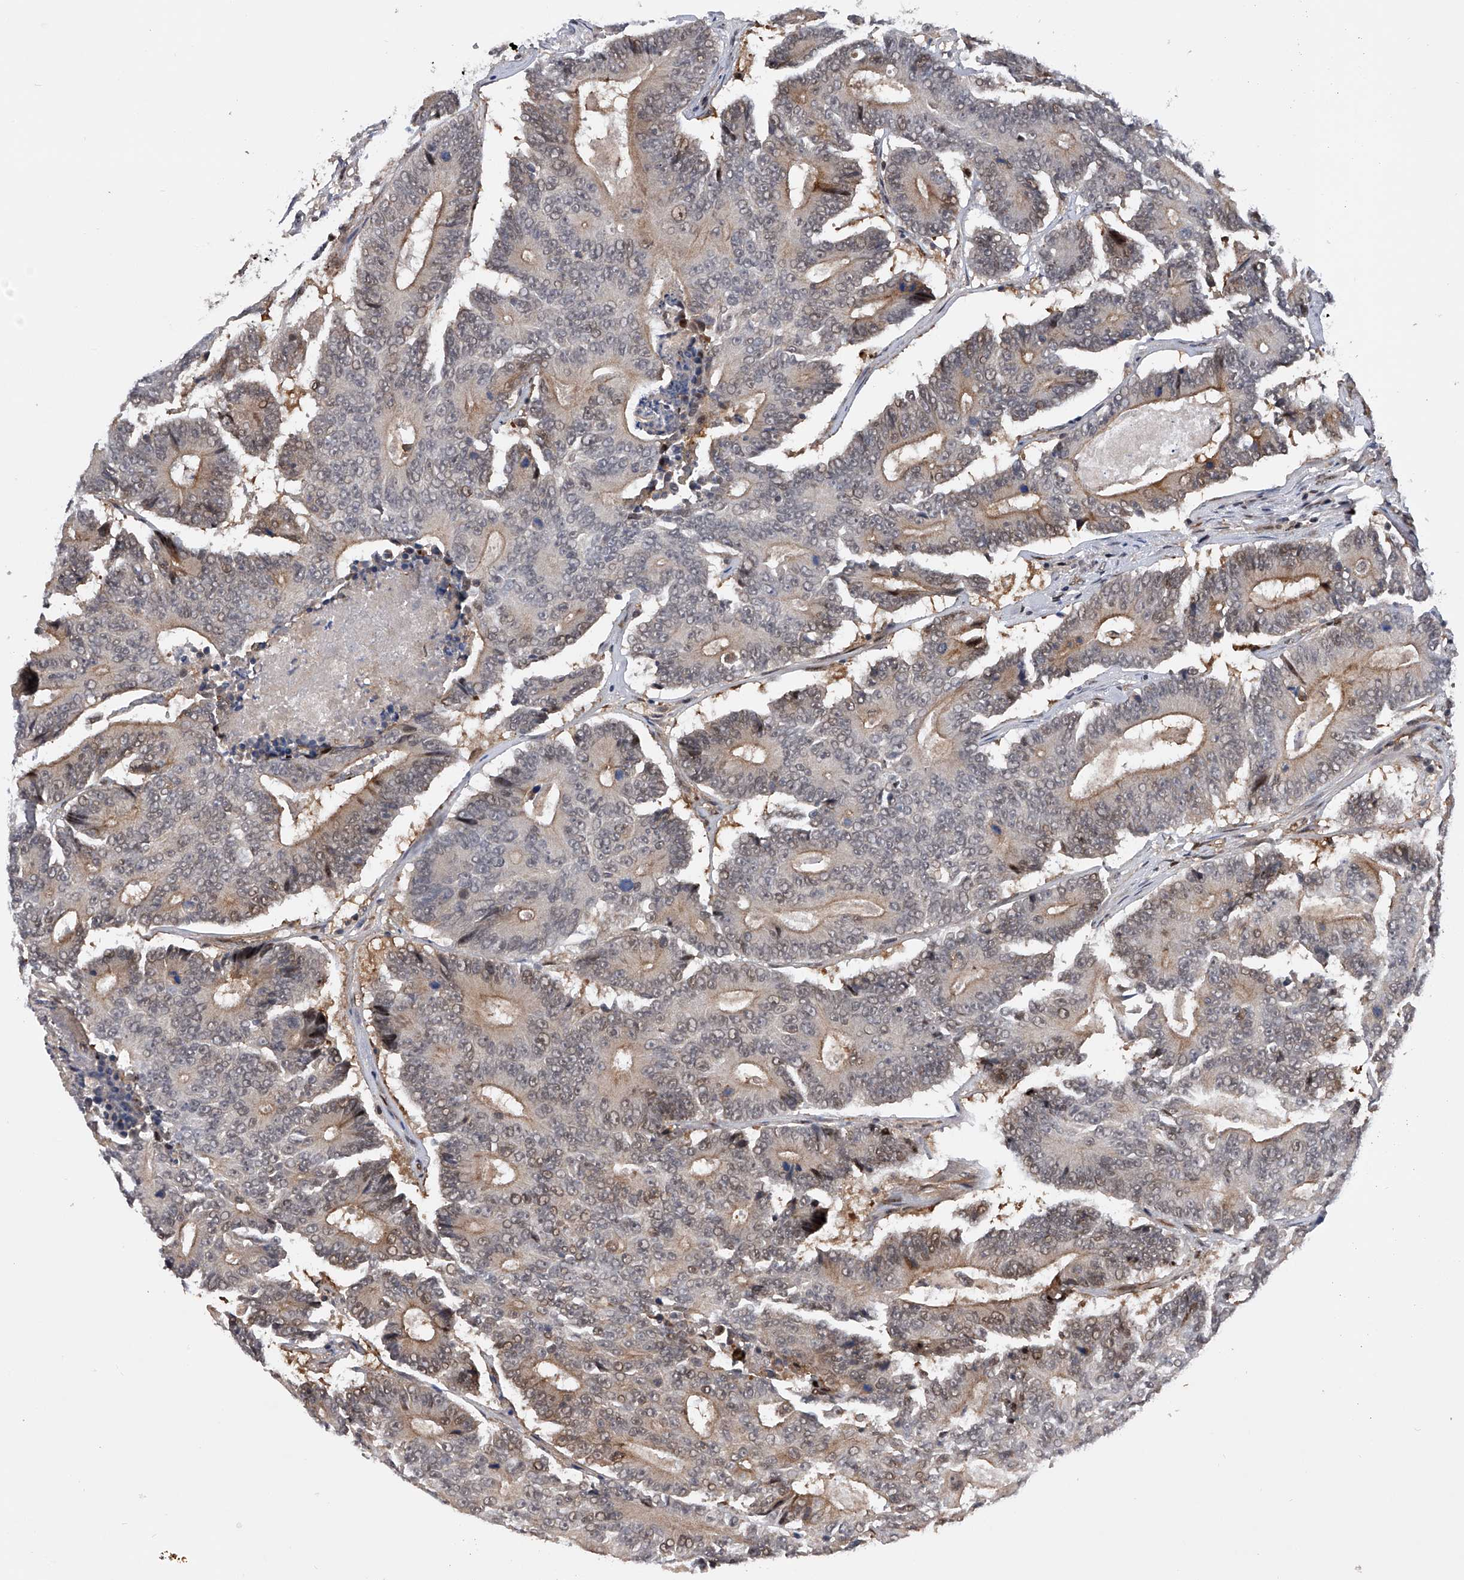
{"staining": {"intensity": "weak", "quantity": "<25%", "location": "cytoplasmic/membranous,nuclear"}, "tissue": "colorectal cancer", "cell_type": "Tumor cells", "image_type": "cancer", "snomed": [{"axis": "morphology", "description": "Adenocarcinoma, NOS"}, {"axis": "topography", "description": "Colon"}], "caption": "Tumor cells show no significant staining in colorectal cancer.", "gene": "RWDD2A", "patient": {"sex": "male", "age": 83}}